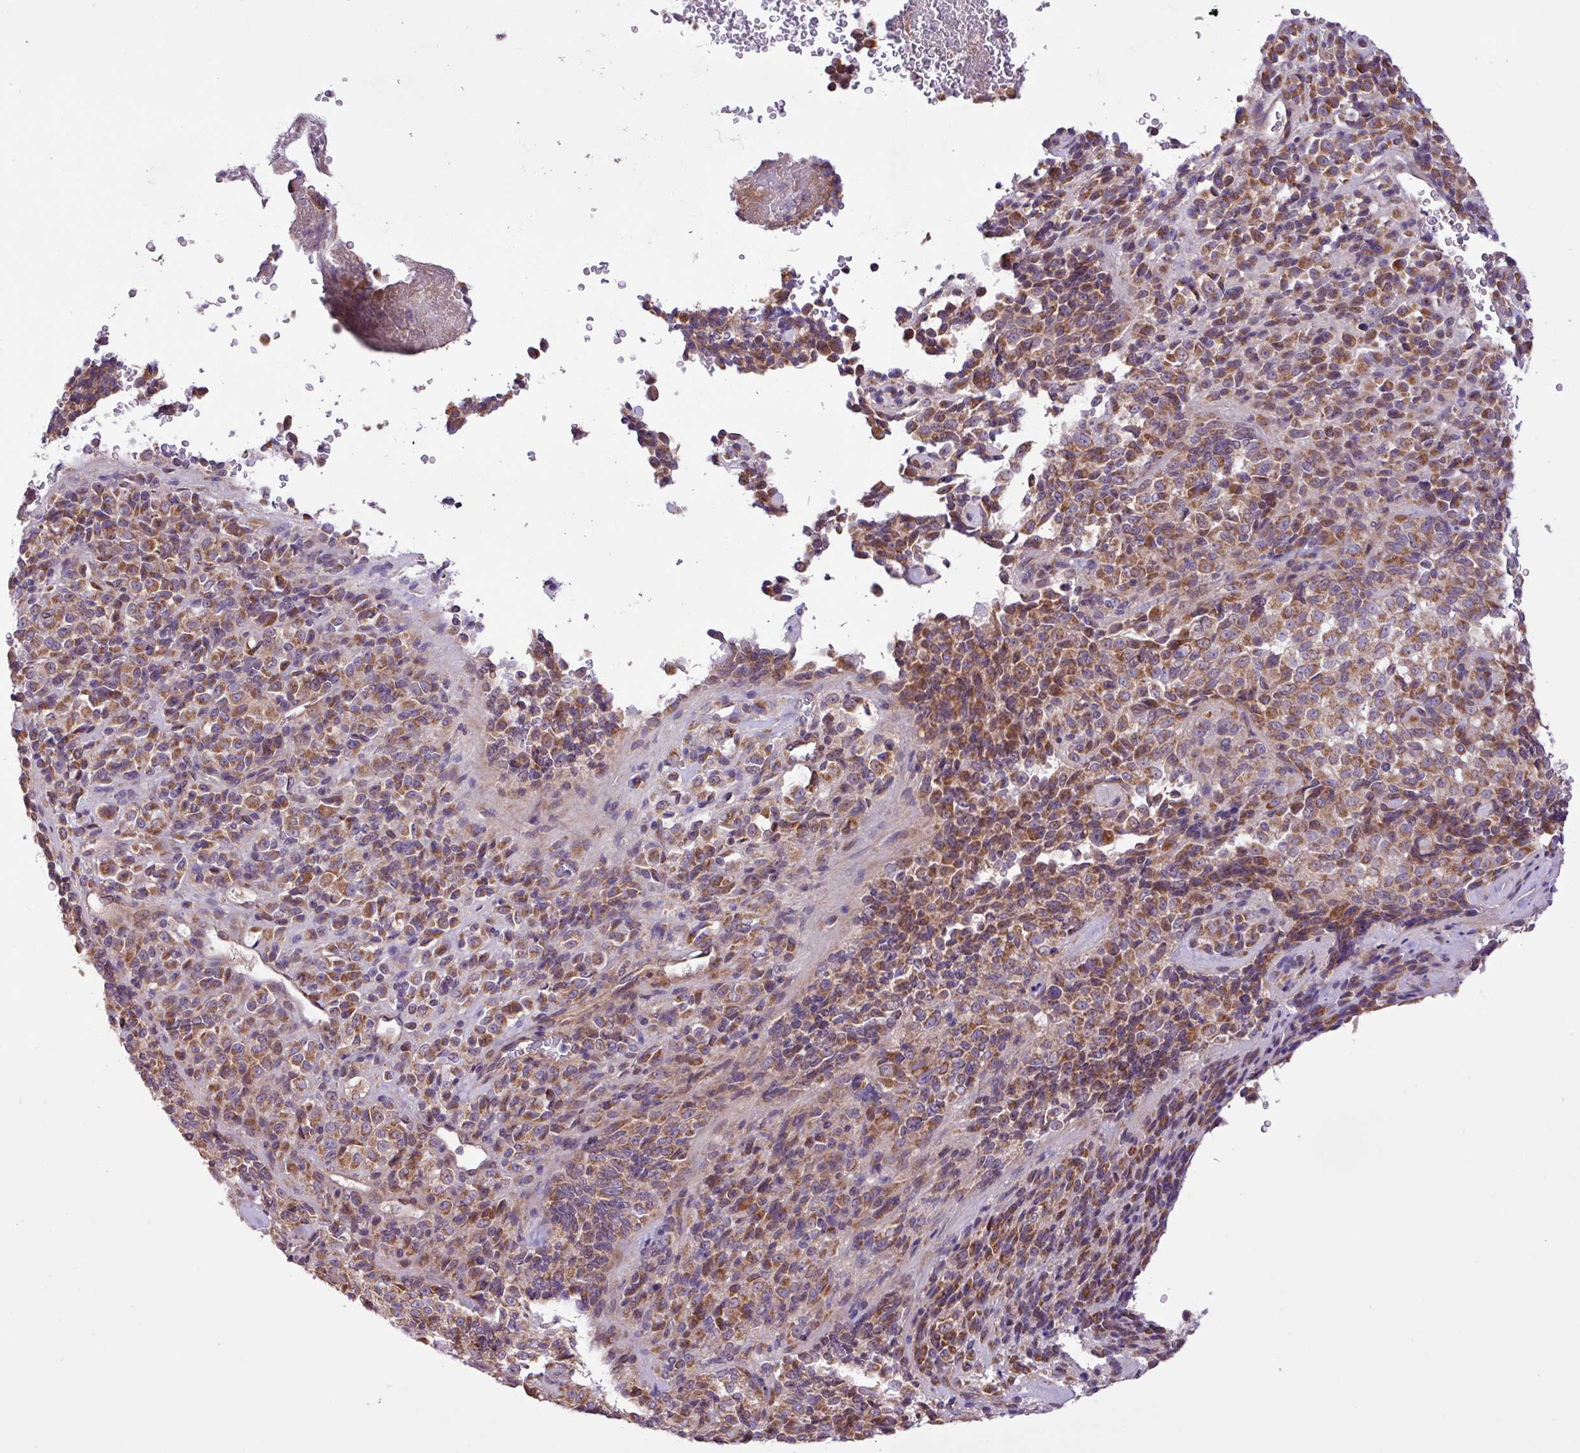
{"staining": {"intensity": "moderate", "quantity": ">75%", "location": "cytoplasmic/membranous"}, "tissue": "melanoma", "cell_type": "Tumor cells", "image_type": "cancer", "snomed": [{"axis": "morphology", "description": "Malignant melanoma, Metastatic site"}, {"axis": "topography", "description": "Brain"}], "caption": "Melanoma stained for a protein reveals moderate cytoplasmic/membranous positivity in tumor cells.", "gene": "TIMM10B", "patient": {"sex": "female", "age": 56}}